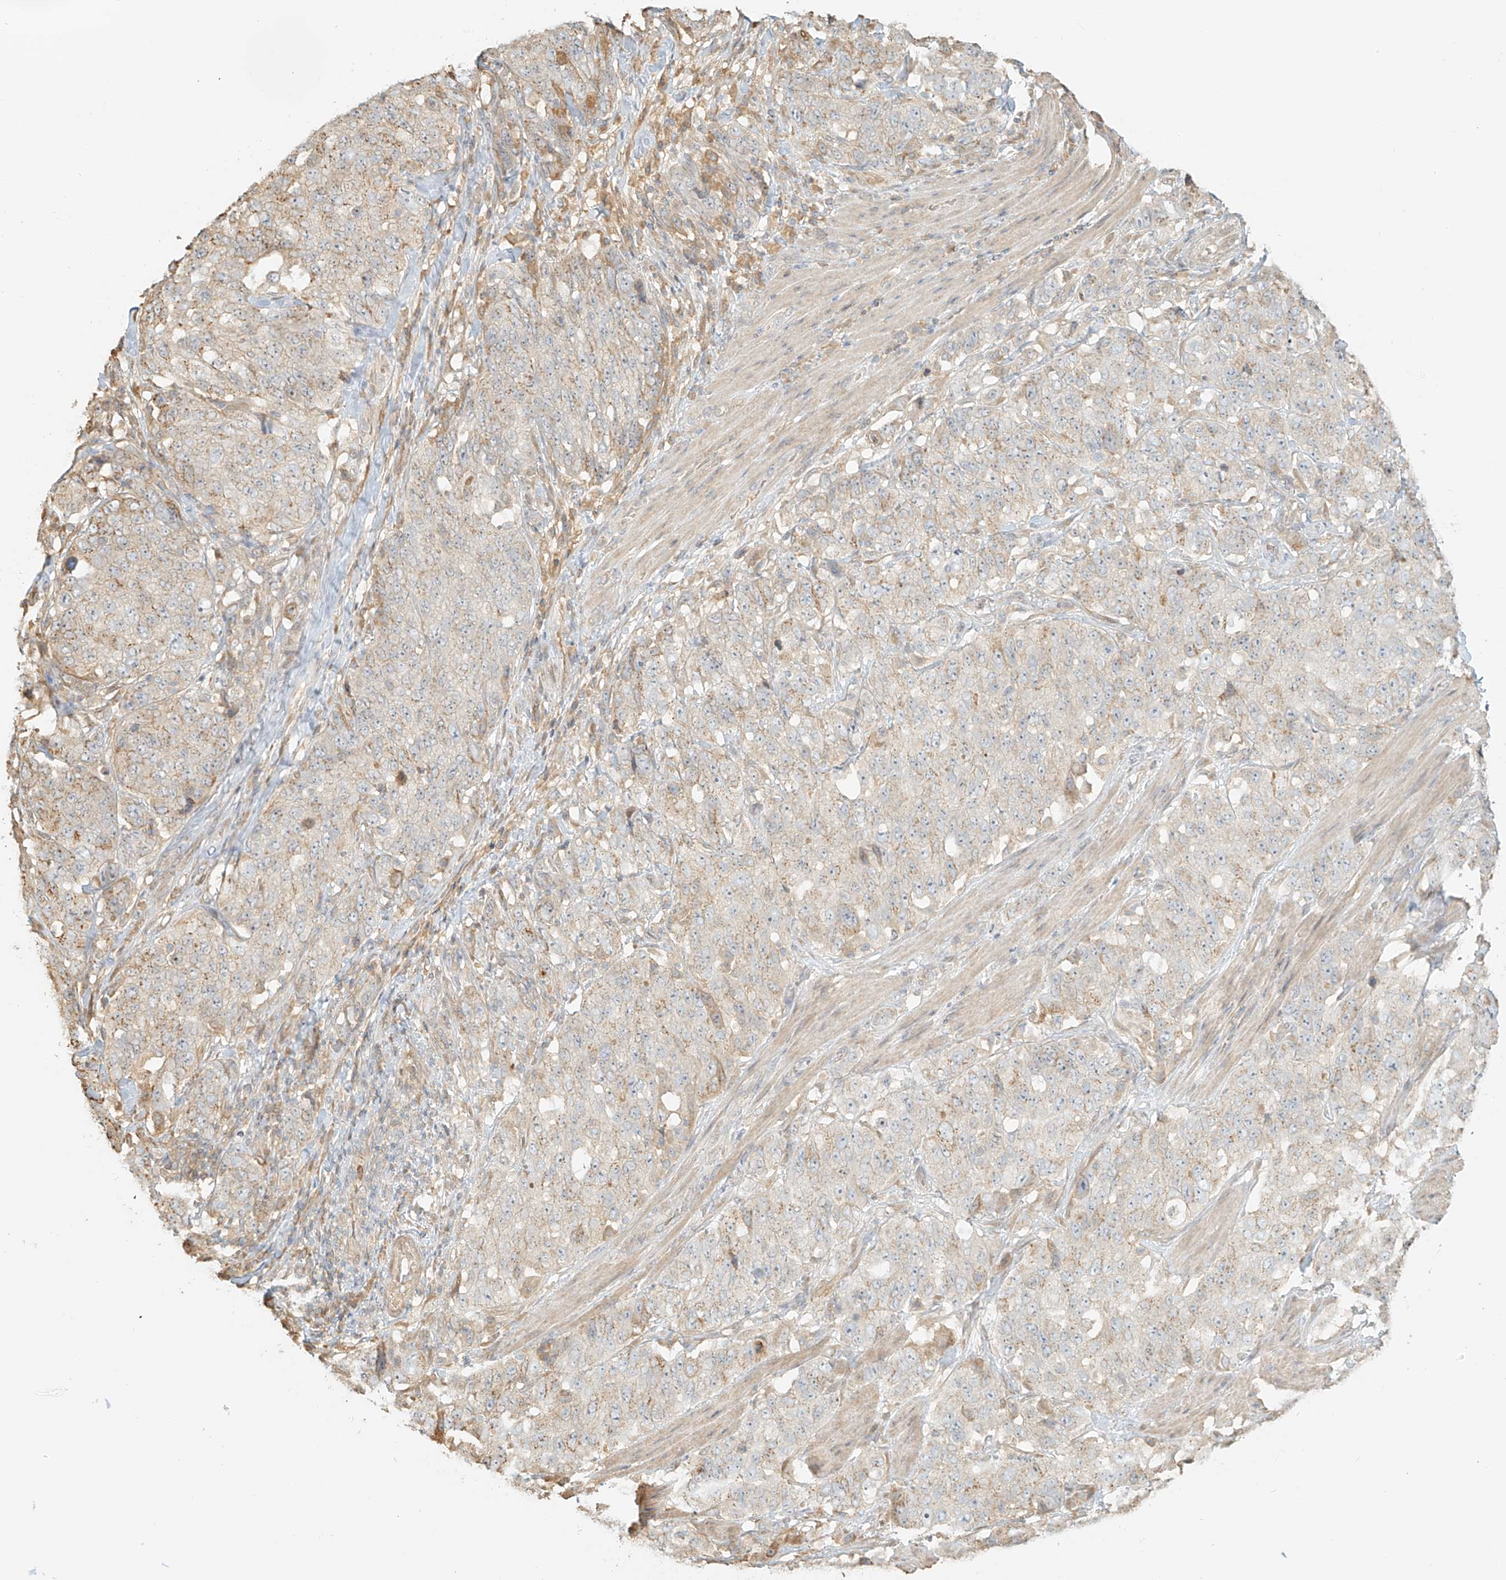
{"staining": {"intensity": "weak", "quantity": "<25%", "location": "cytoplasmic/membranous"}, "tissue": "stomach cancer", "cell_type": "Tumor cells", "image_type": "cancer", "snomed": [{"axis": "morphology", "description": "Adenocarcinoma, NOS"}, {"axis": "topography", "description": "Stomach"}], "caption": "A high-resolution image shows IHC staining of stomach cancer (adenocarcinoma), which displays no significant staining in tumor cells.", "gene": "UPK1B", "patient": {"sex": "male", "age": 48}}